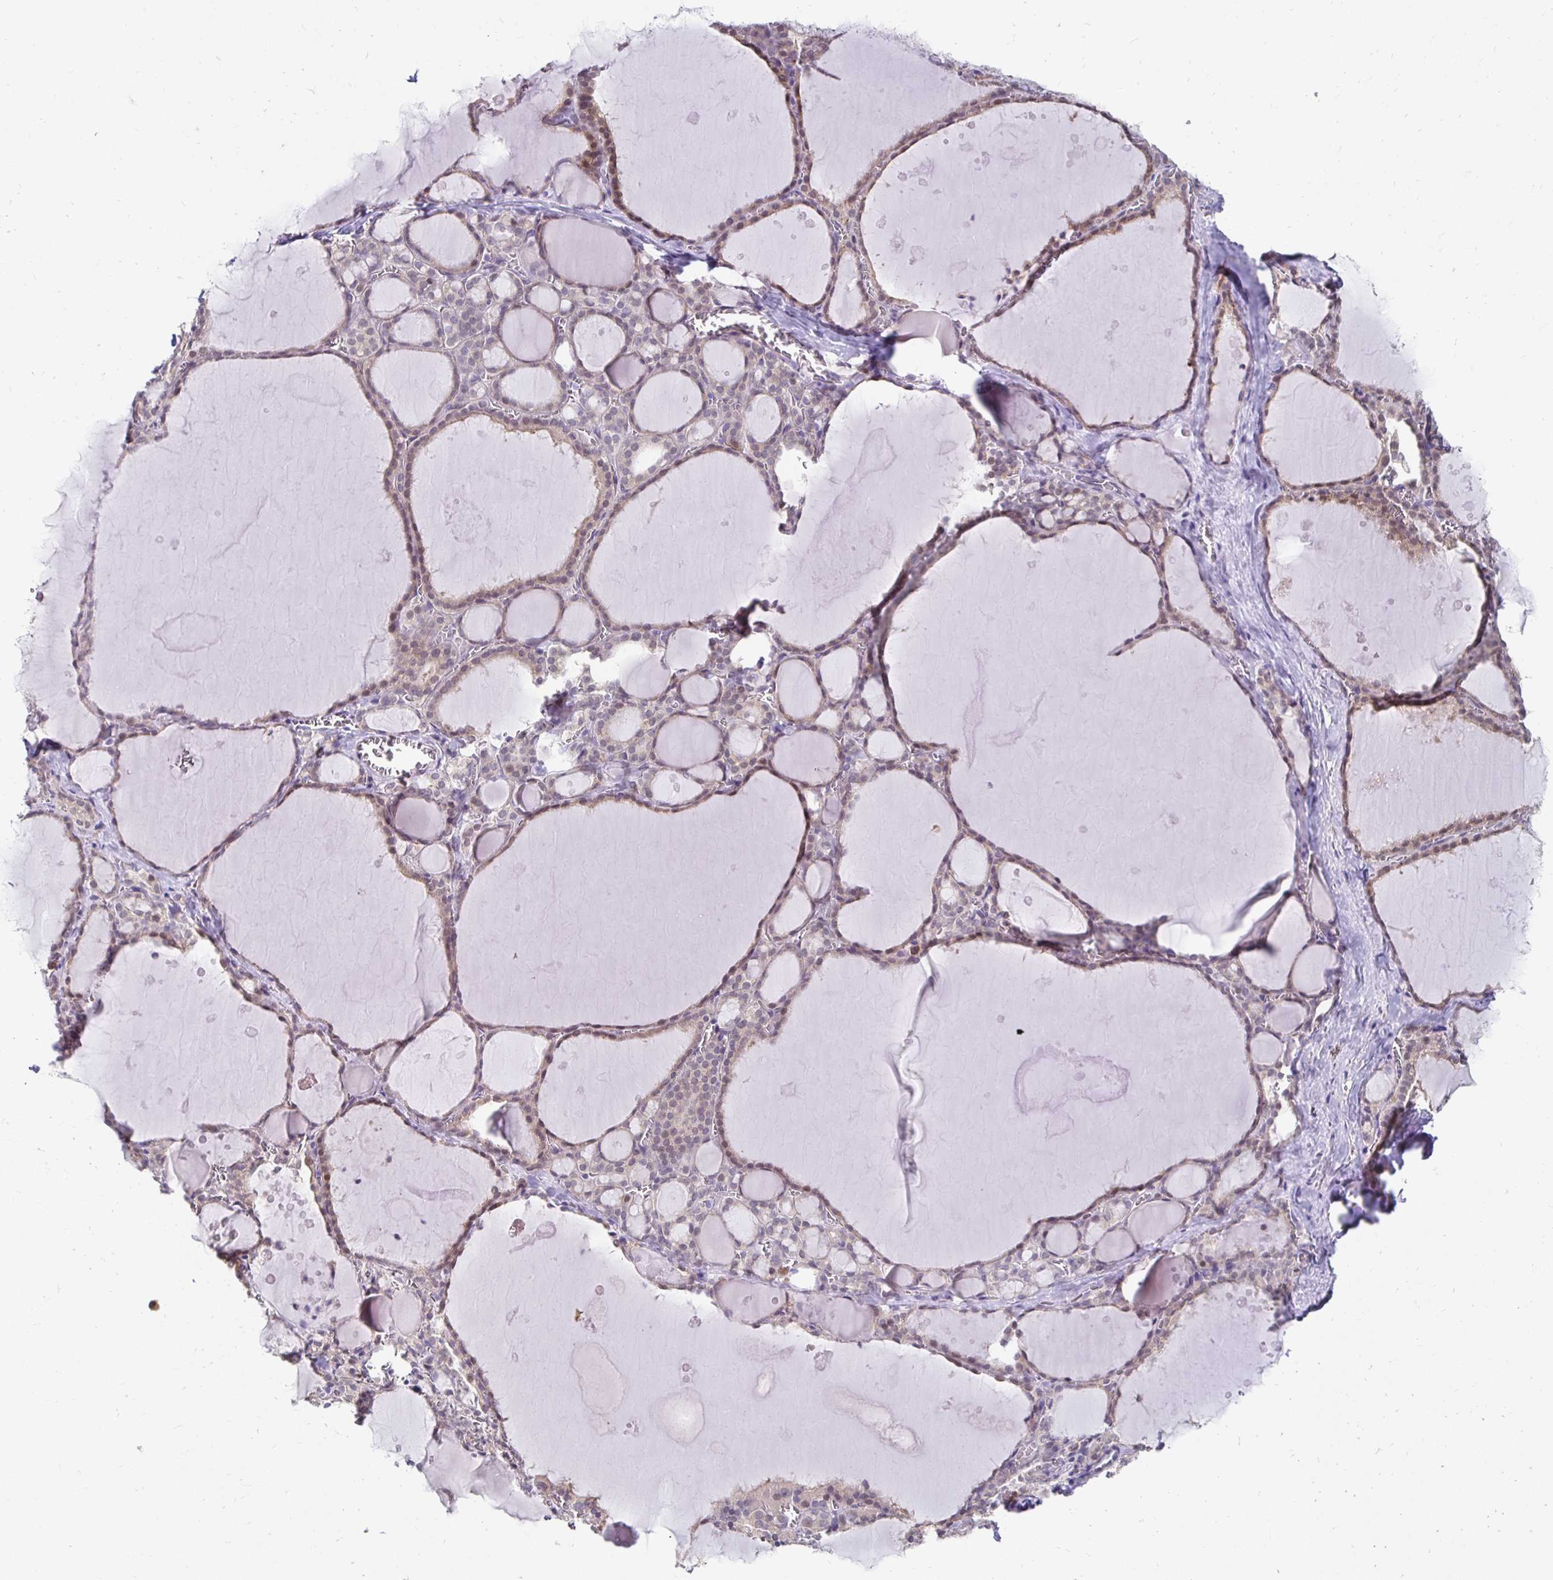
{"staining": {"intensity": "weak", "quantity": "25%-75%", "location": "cytoplasmic/membranous,nuclear"}, "tissue": "thyroid gland", "cell_type": "Glandular cells", "image_type": "normal", "snomed": [{"axis": "morphology", "description": "Normal tissue, NOS"}, {"axis": "topography", "description": "Thyroid gland"}], "caption": "Immunohistochemistry (DAB (3,3'-diaminobenzidine)) staining of unremarkable human thyroid gland demonstrates weak cytoplasmic/membranous,nuclear protein positivity in approximately 25%-75% of glandular cells.", "gene": "PADI2", "patient": {"sex": "male", "age": 56}}